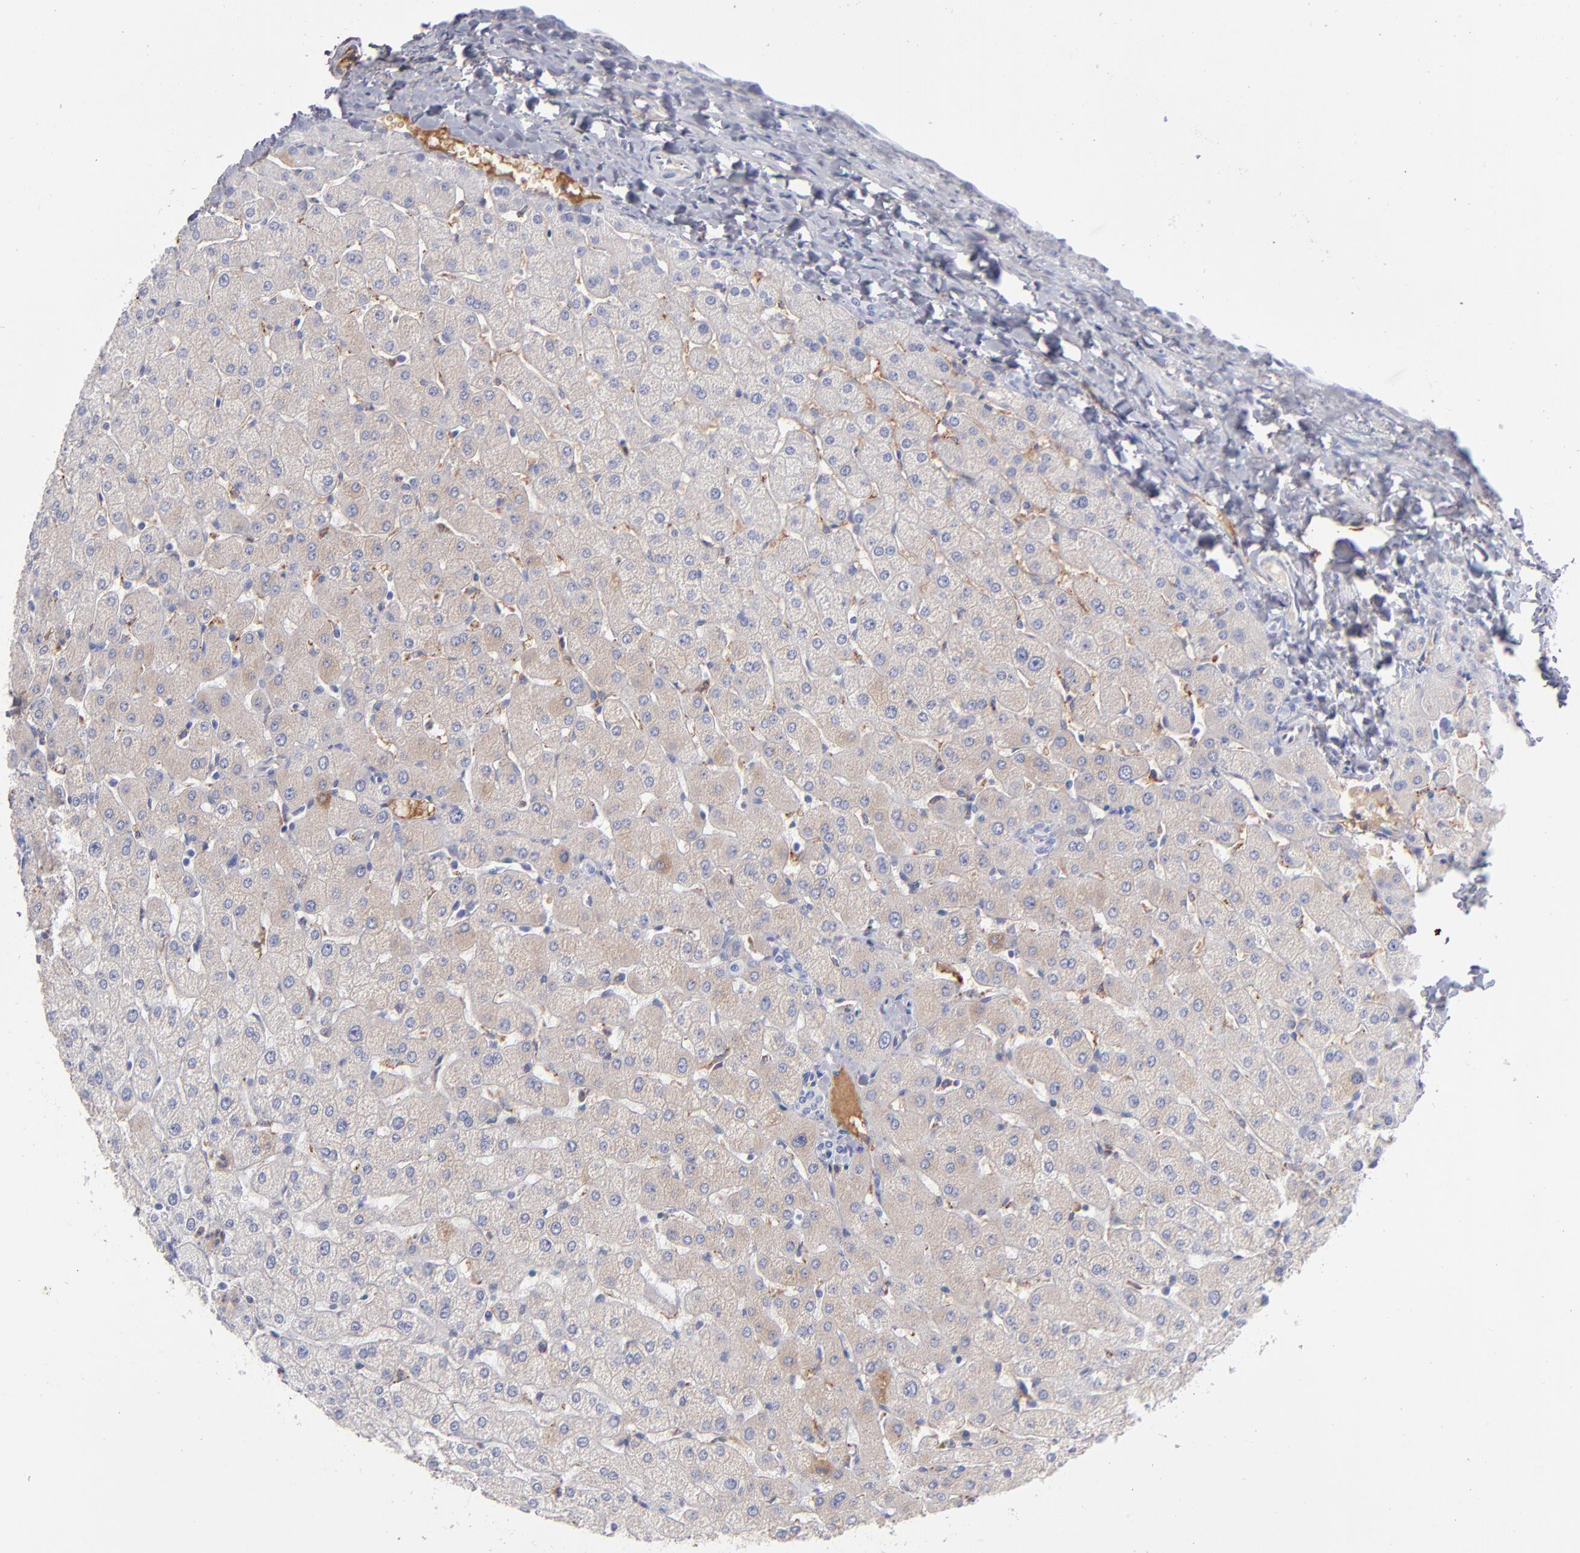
{"staining": {"intensity": "negative", "quantity": "none", "location": "none"}, "tissue": "liver", "cell_type": "Cholangiocytes", "image_type": "normal", "snomed": [{"axis": "morphology", "description": "Normal tissue, NOS"}, {"axis": "morphology", "description": "Fibrosis, NOS"}, {"axis": "topography", "description": "Liver"}], "caption": "Liver stained for a protein using immunohistochemistry shows no staining cholangiocytes.", "gene": "HP", "patient": {"sex": "female", "age": 29}}